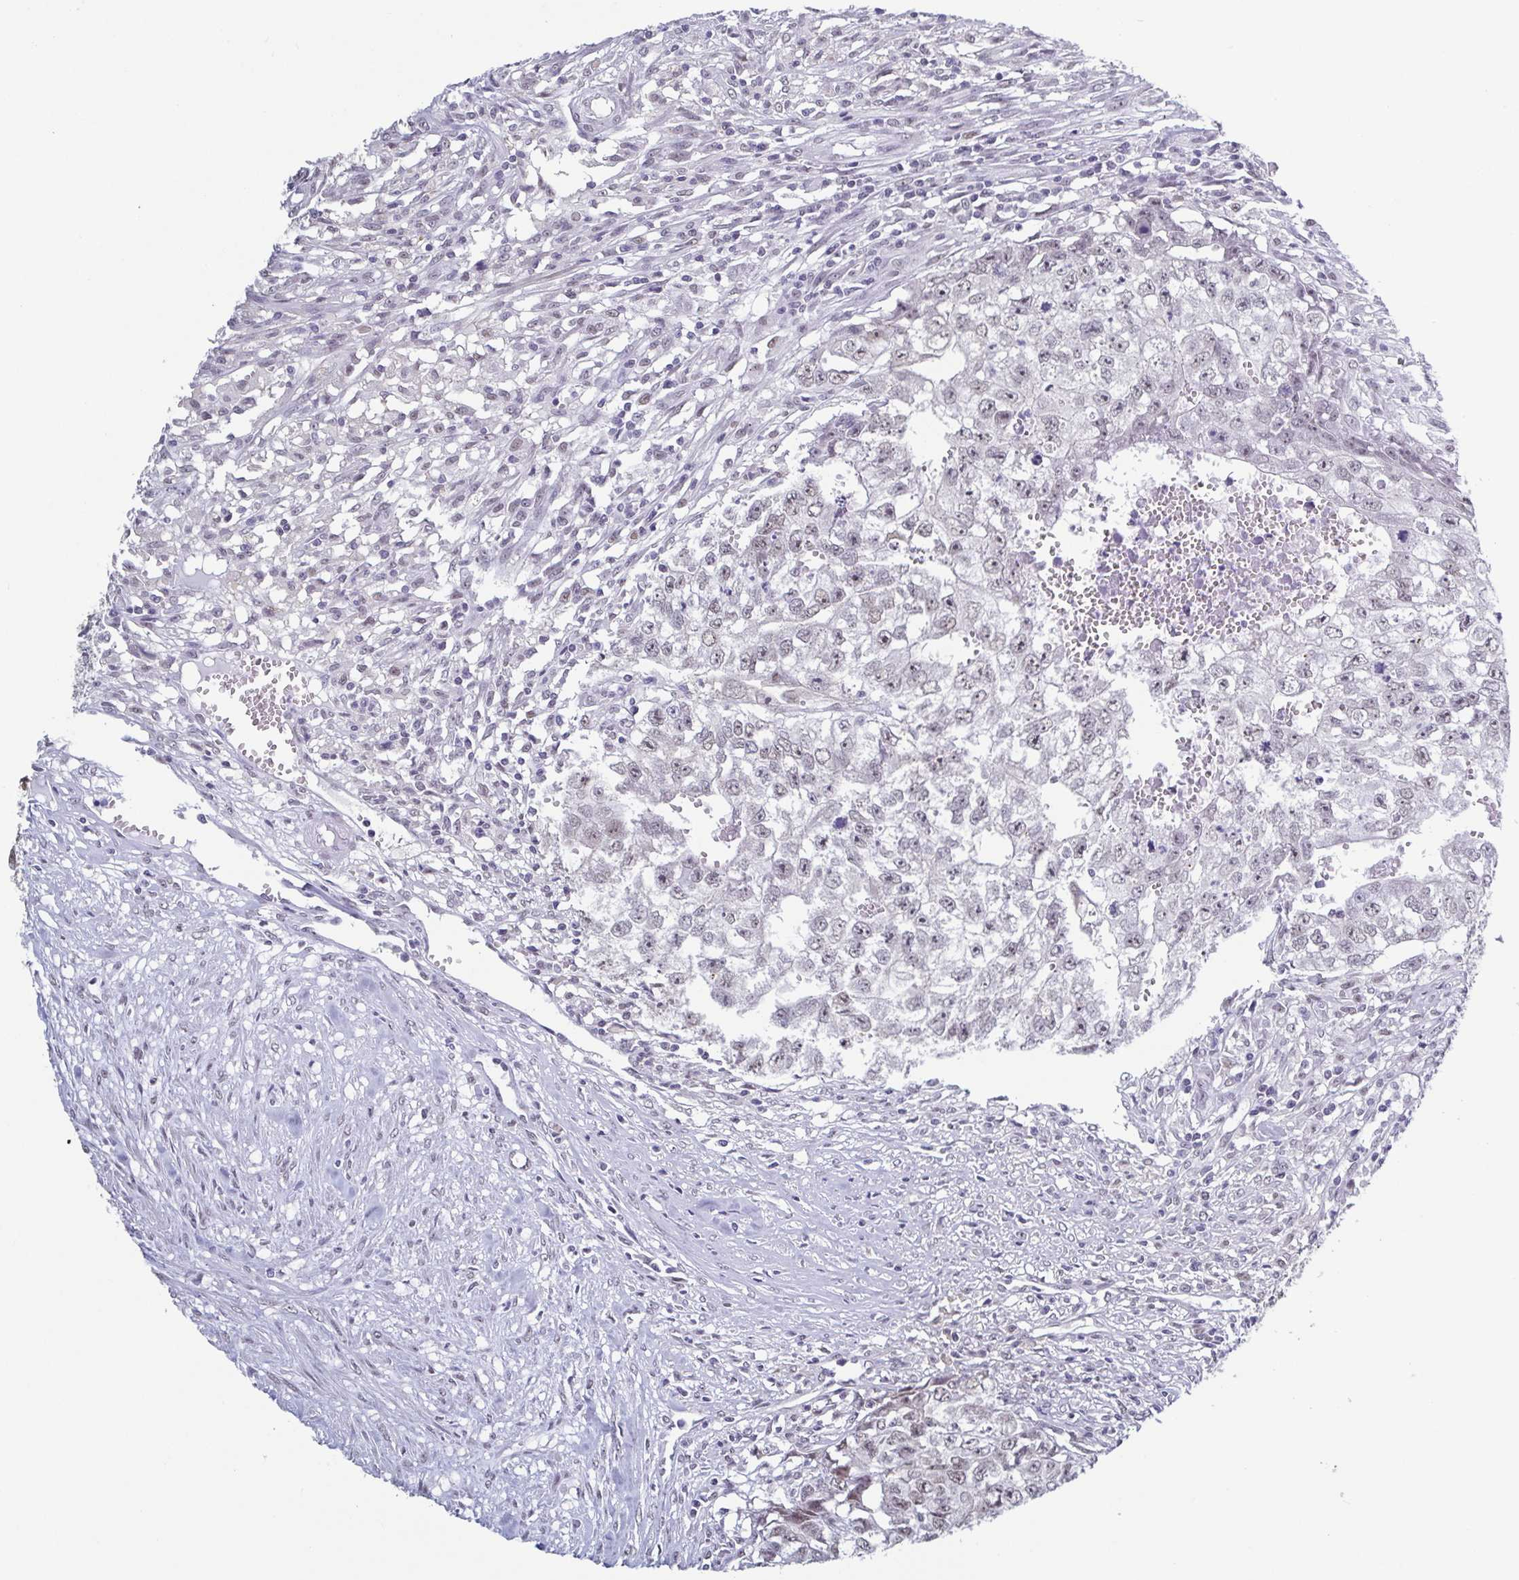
{"staining": {"intensity": "negative", "quantity": "none", "location": "none"}, "tissue": "testis cancer", "cell_type": "Tumor cells", "image_type": "cancer", "snomed": [{"axis": "morphology", "description": "Carcinoma, Embryonal, NOS"}, {"axis": "morphology", "description": "Teratoma, malignant, NOS"}, {"axis": "topography", "description": "Testis"}], "caption": "Image shows no protein expression in tumor cells of testis cancer tissue. (DAB (3,3'-diaminobenzidine) immunohistochemistry (IHC) with hematoxylin counter stain).", "gene": "TMEM92", "patient": {"sex": "male", "age": 24}}